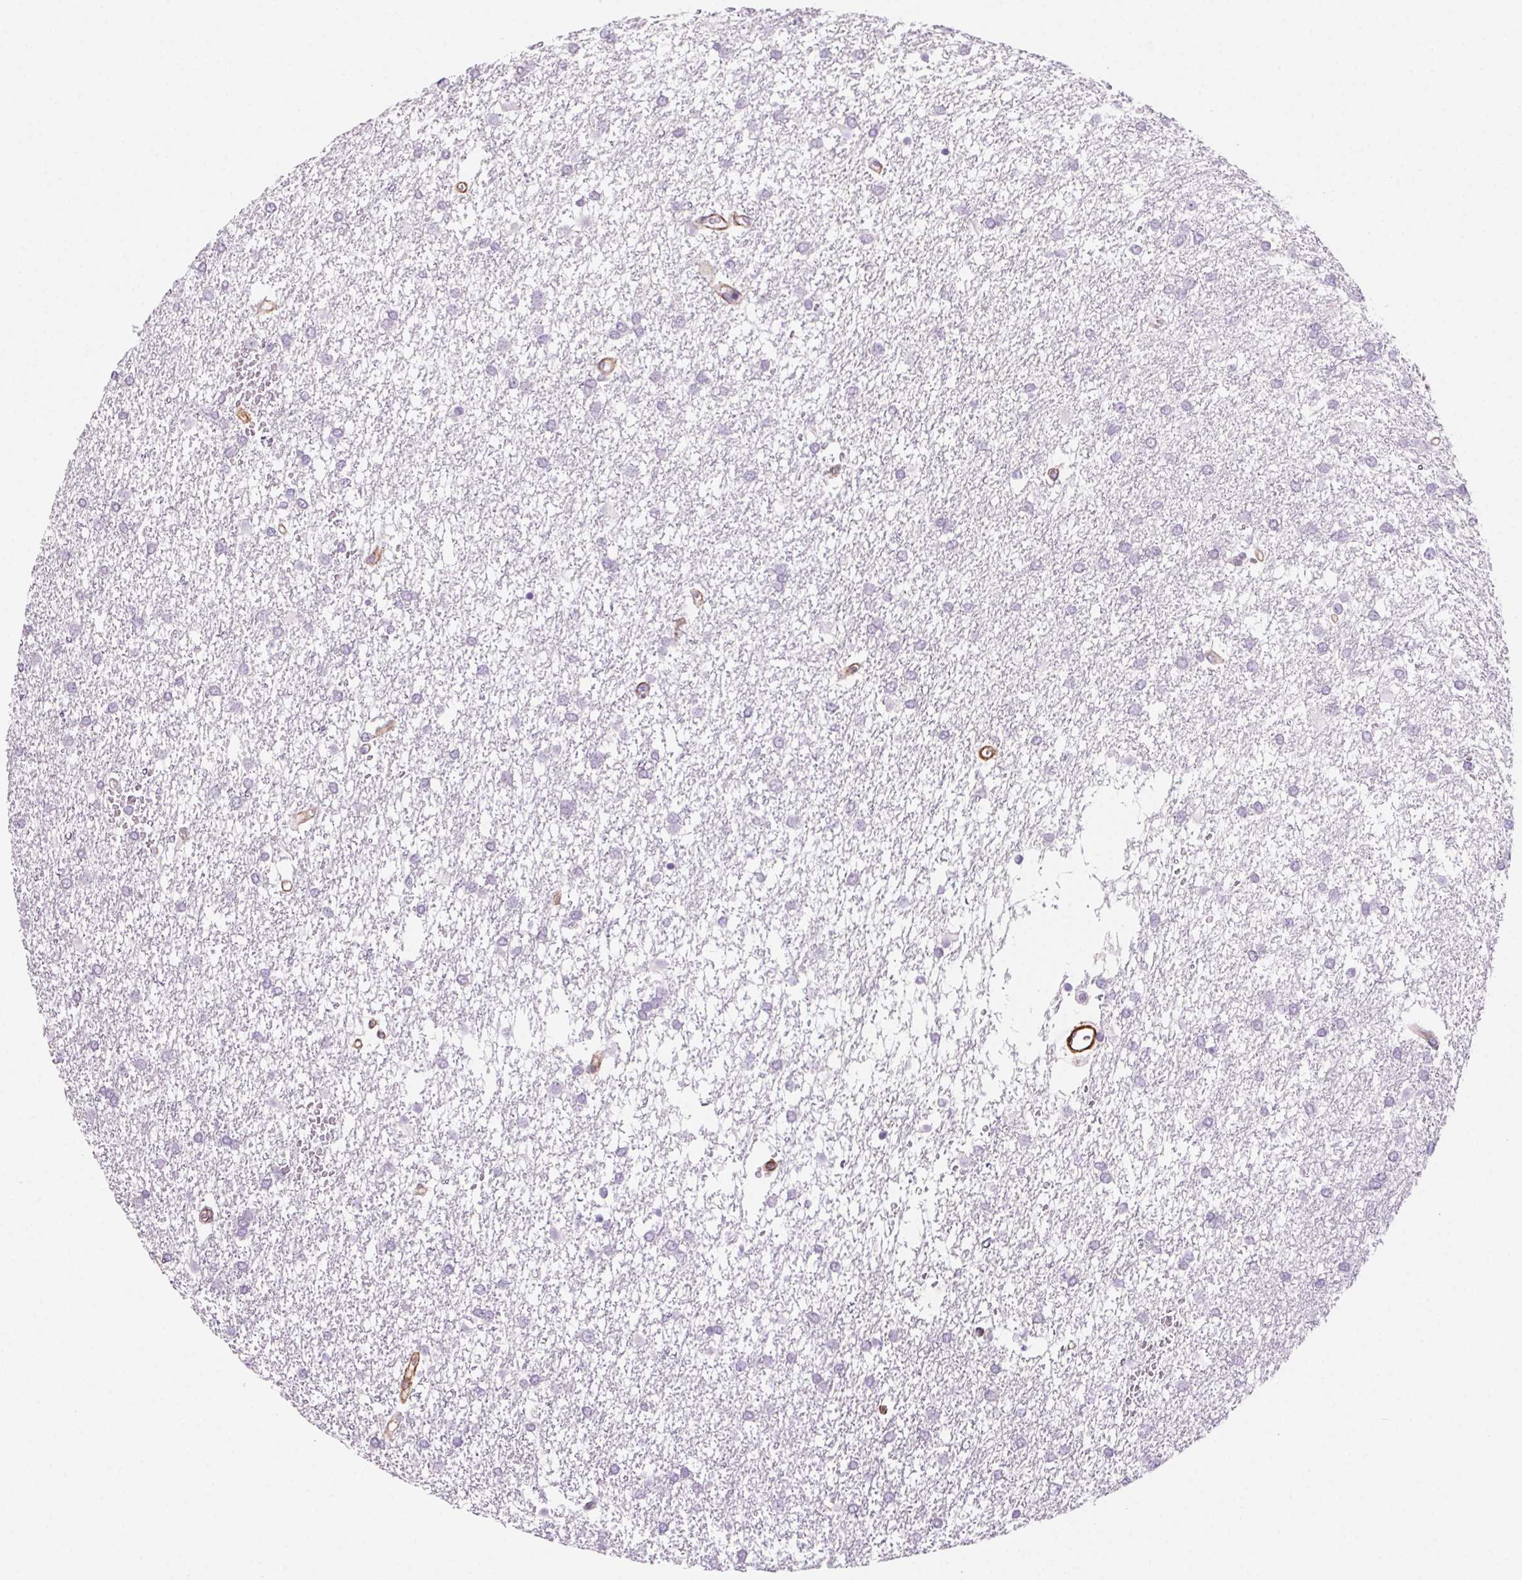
{"staining": {"intensity": "negative", "quantity": "none", "location": "none"}, "tissue": "glioma", "cell_type": "Tumor cells", "image_type": "cancer", "snomed": [{"axis": "morphology", "description": "Glioma, malignant, High grade"}, {"axis": "topography", "description": "Brain"}], "caption": "Immunohistochemistry image of neoplastic tissue: malignant high-grade glioma stained with DAB (3,3'-diaminobenzidine) exhibits no significant protein expression in tumor cells.", "gene": "GPX8", "patient": {"sex": "female", "age": 61}}